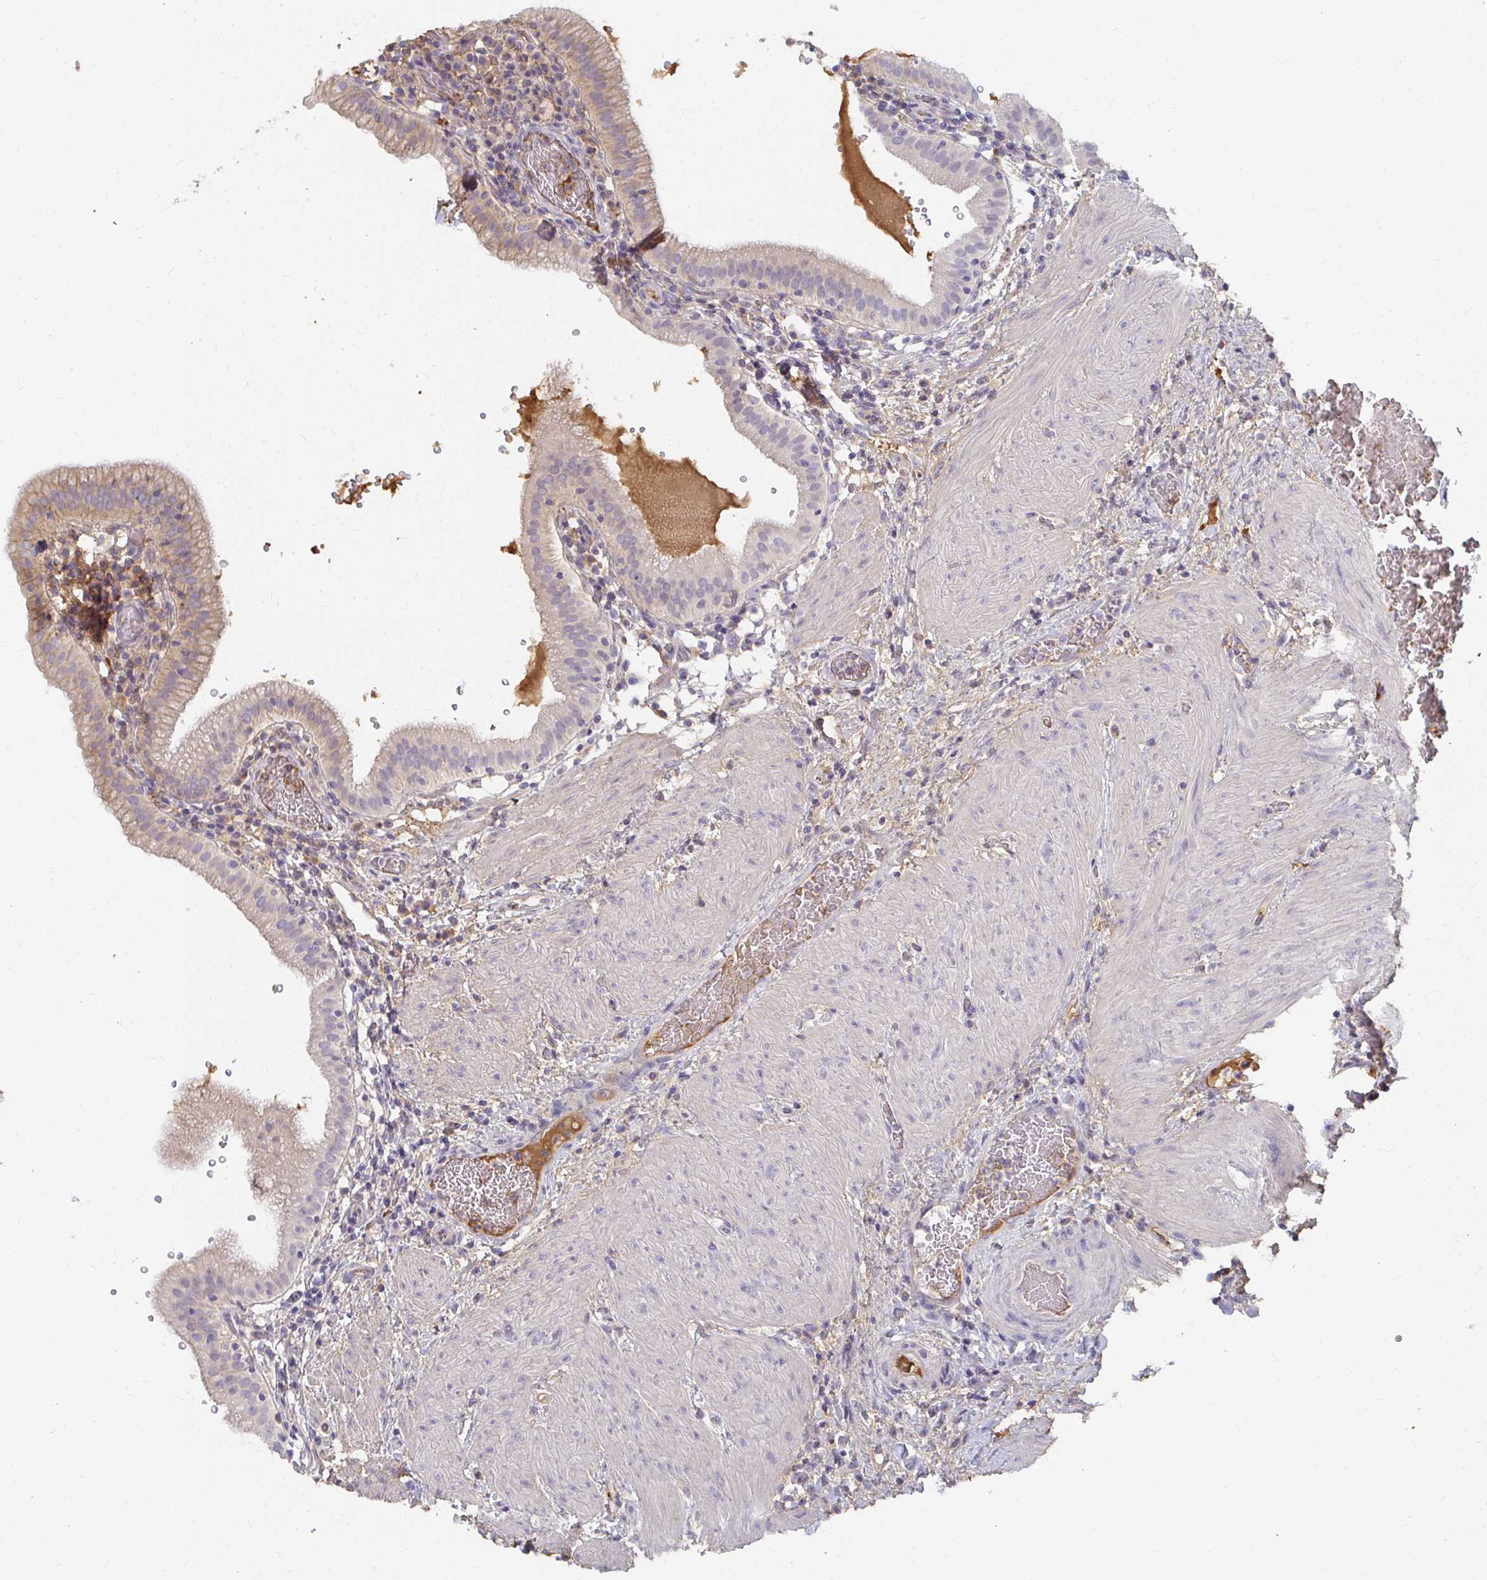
{"staining": {"intensity": "weak", "quantity": "<25%", "location": "cytoplasmic/membranous"}, "tissue": "gallbladder", "cell_type": "Glandular cells", "image_type": "normal", "snomed": [{"axis": "morphology", "description": "Normal tissue, NOS"}, {"axis": "topography", "description": "Gallbladder"}], "caption": "Immunohistochemical staining of normal gallbladder reveals no significant positivity in glandular cells.", "gene": "LOXL4", "patient": {"sex": "male", "age": 26}}